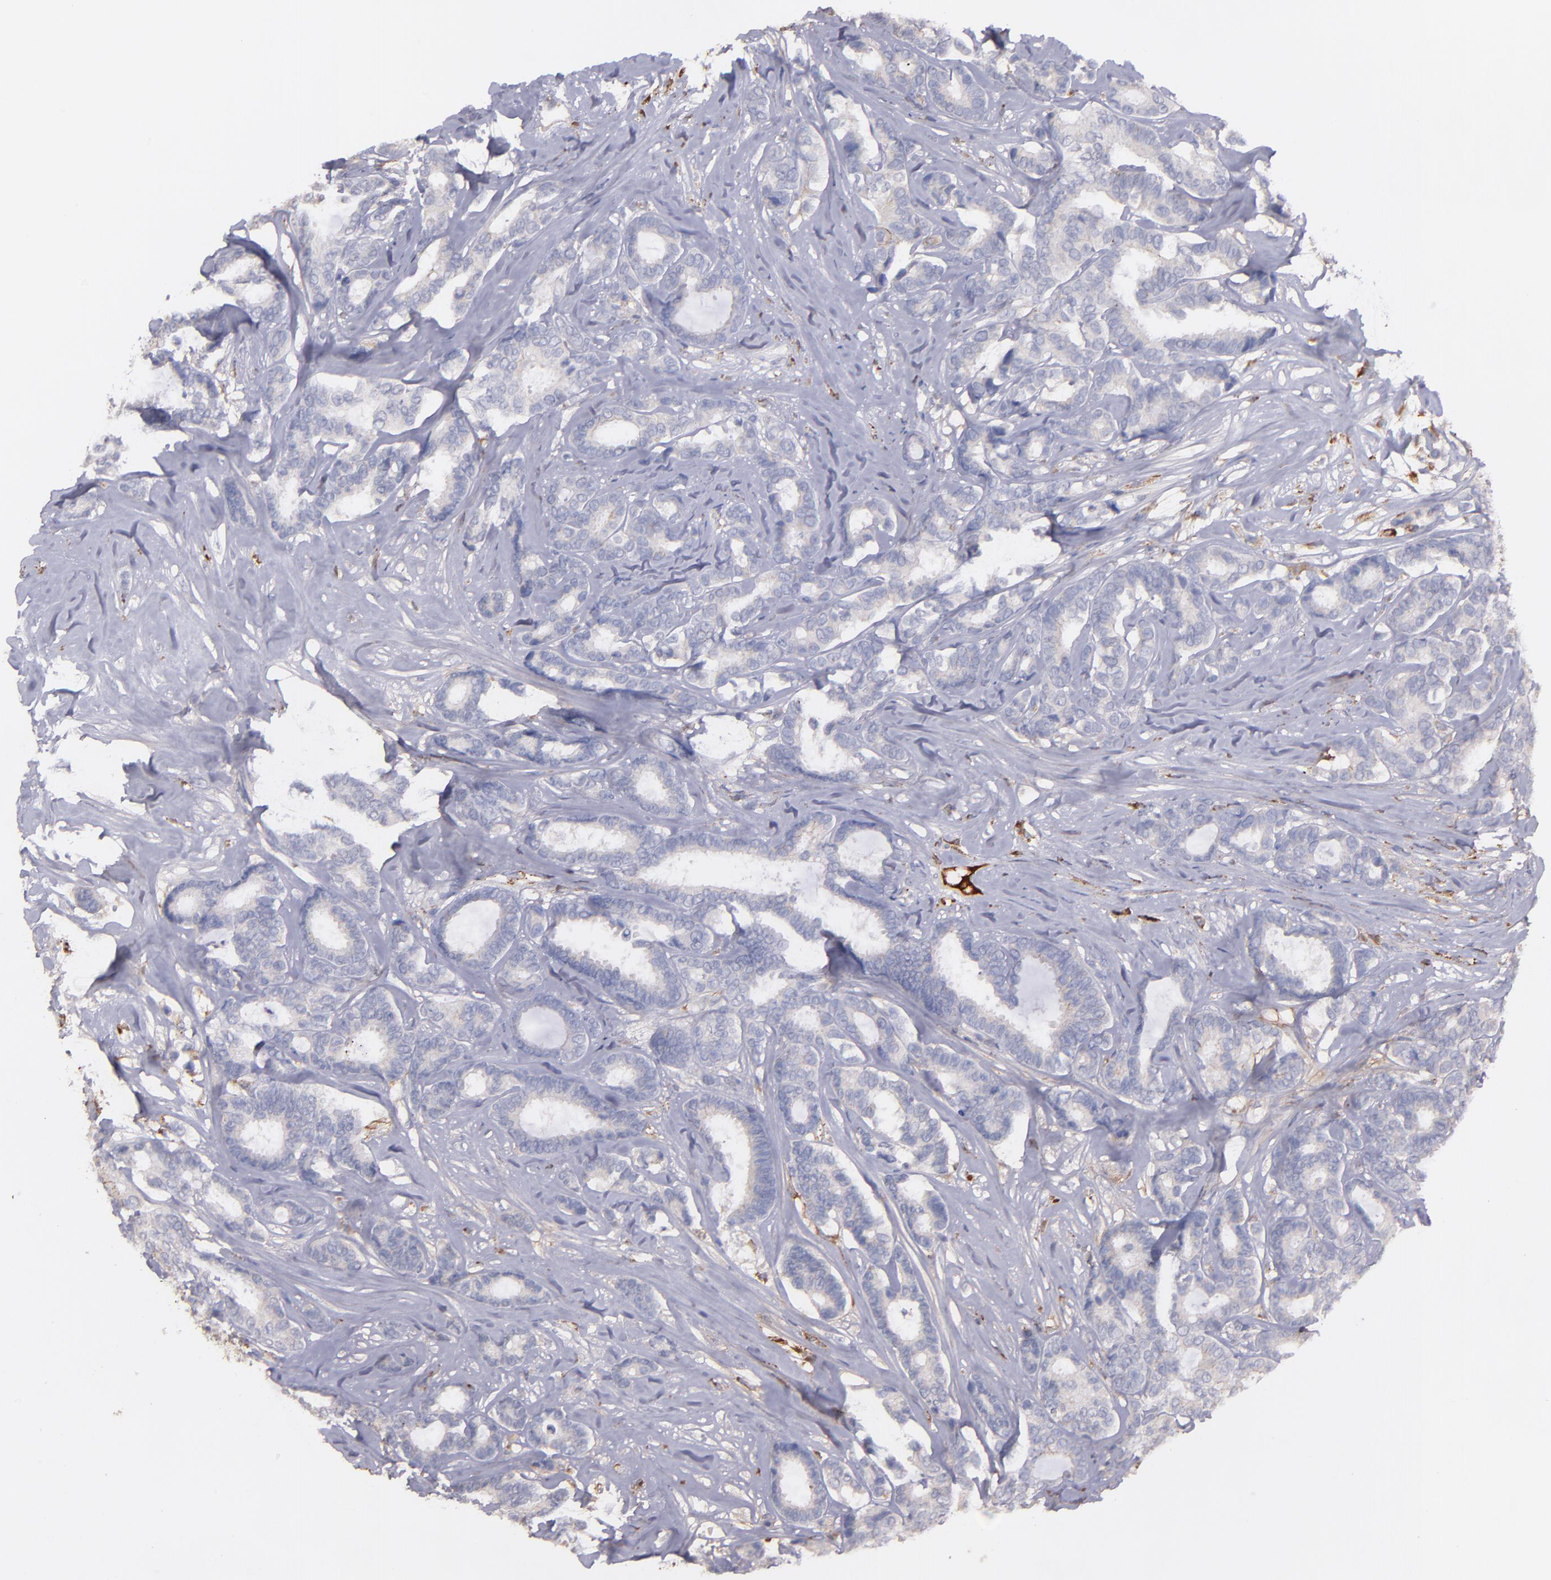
{"staining": {"intensity": "weak", "quantity": "25%-75%", "location": "cytoplasmic/membranous"}, "tissue": "breast cancer", "cell_type": "Tumor cells", "image_type": "cancer", "snomed": [{"axis": "morphology", "description": "Duct carcinoma"}, {"axis": "topography", "description": "Breast"}], "caption": "Protein staining exhibits weak cytoplasmic/membranous positivity in approximately 25%-75% of tumor cells in breast cancer.", "gene": "C1QA", "patient": {"sex": "female", "age": 87}}